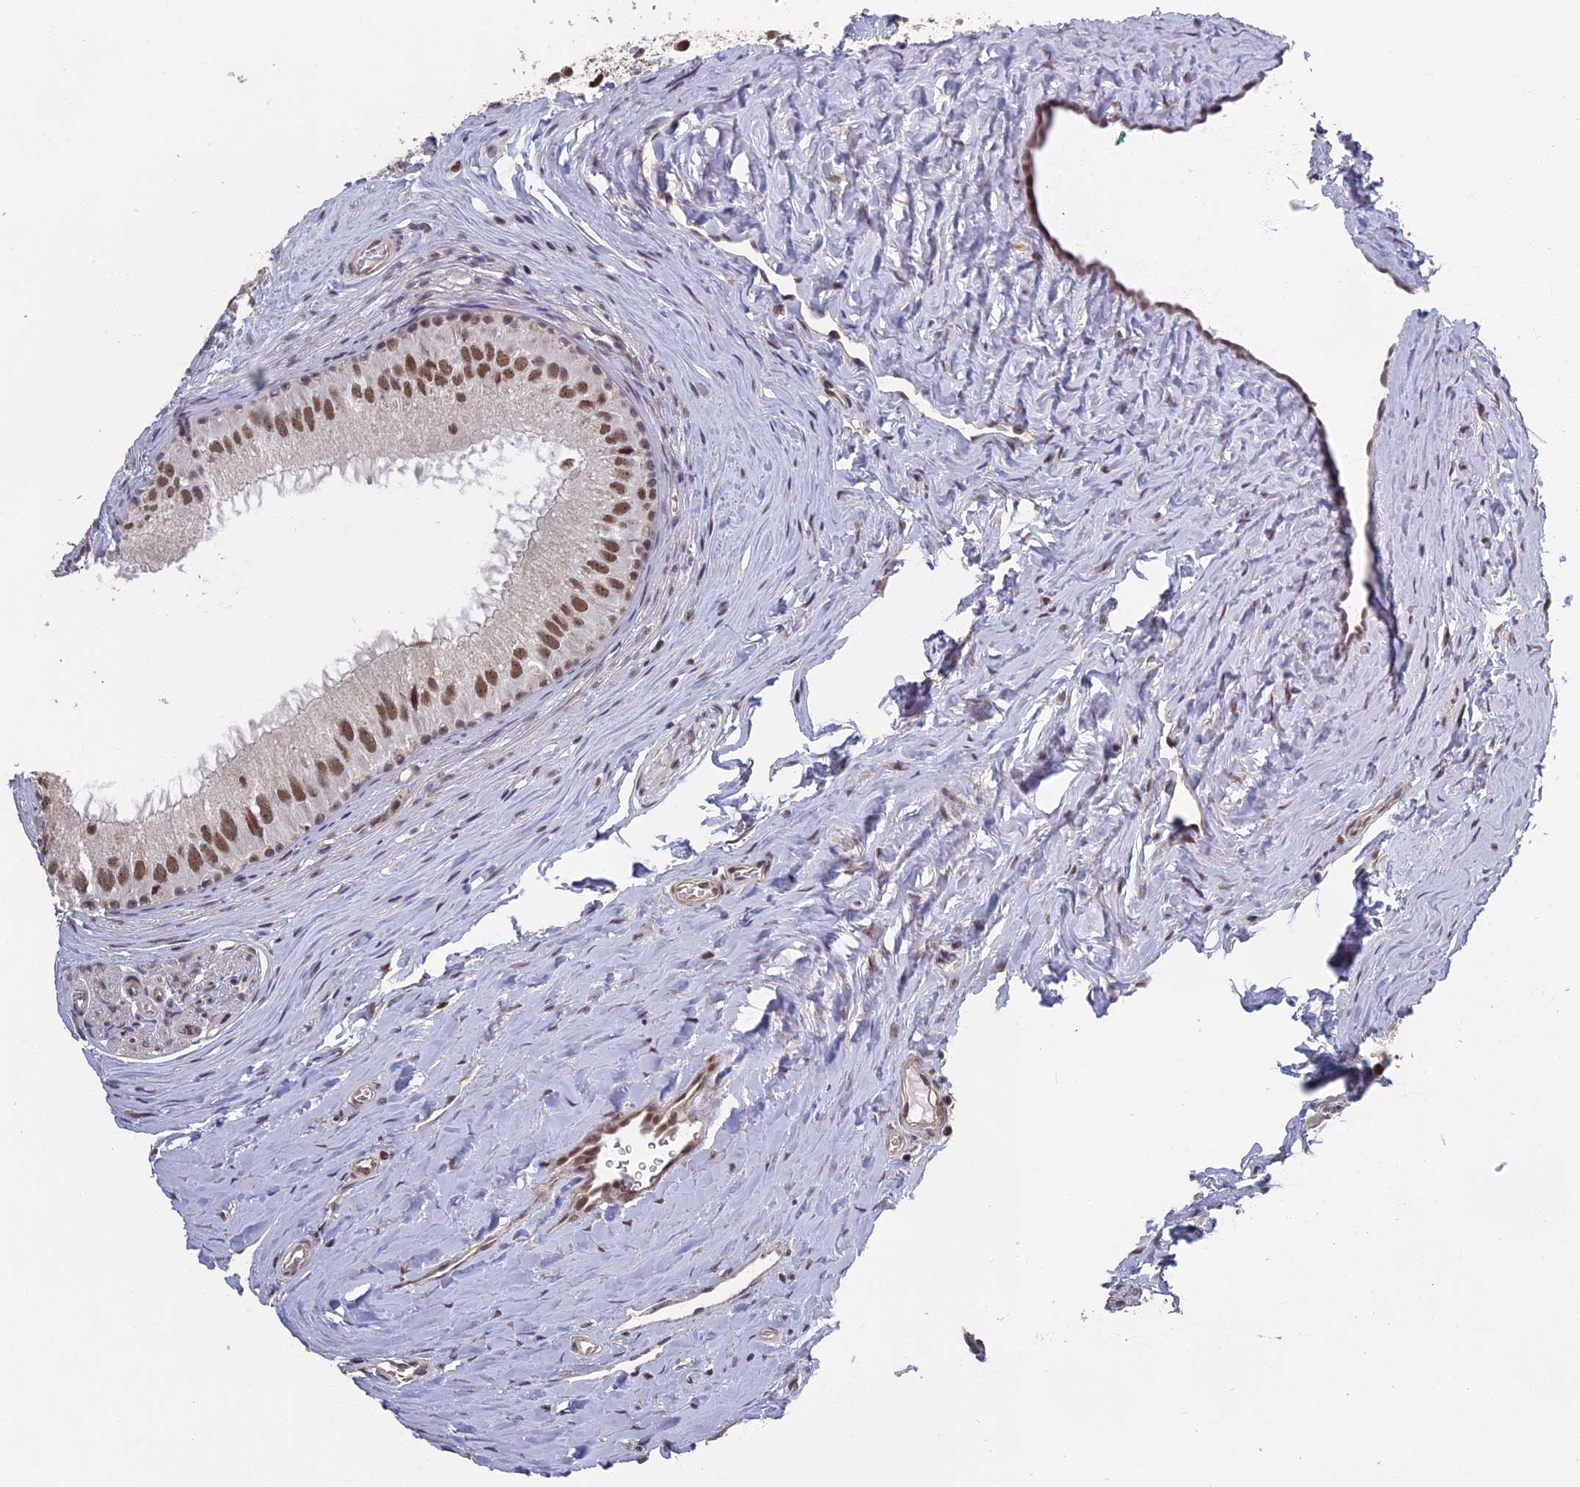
{"staining": {"intensity": "moderate", "quantity": ">75%", "location": "cytoplasmic/membranous,nuclear"}, "tissue": "epididymis", "cell_type": "Glandular cells", "image_type": "normal", "snomed": [{"axis": "morphology", "description": "Normal tissue, NOS"}, {"axis": "topography", "description": "Epididymis"}], "caption": "Brown immunohistochemical staining in normal human epididymis shows moderate cytoplasmic/membranous,nuclear expression in approximately >75% of glandular cells. (brown staining indicates protein expression, while blue staining denotes nuclei).", "gene": "MORF4L1", "patient": {"sex": "male", "age": 33}}